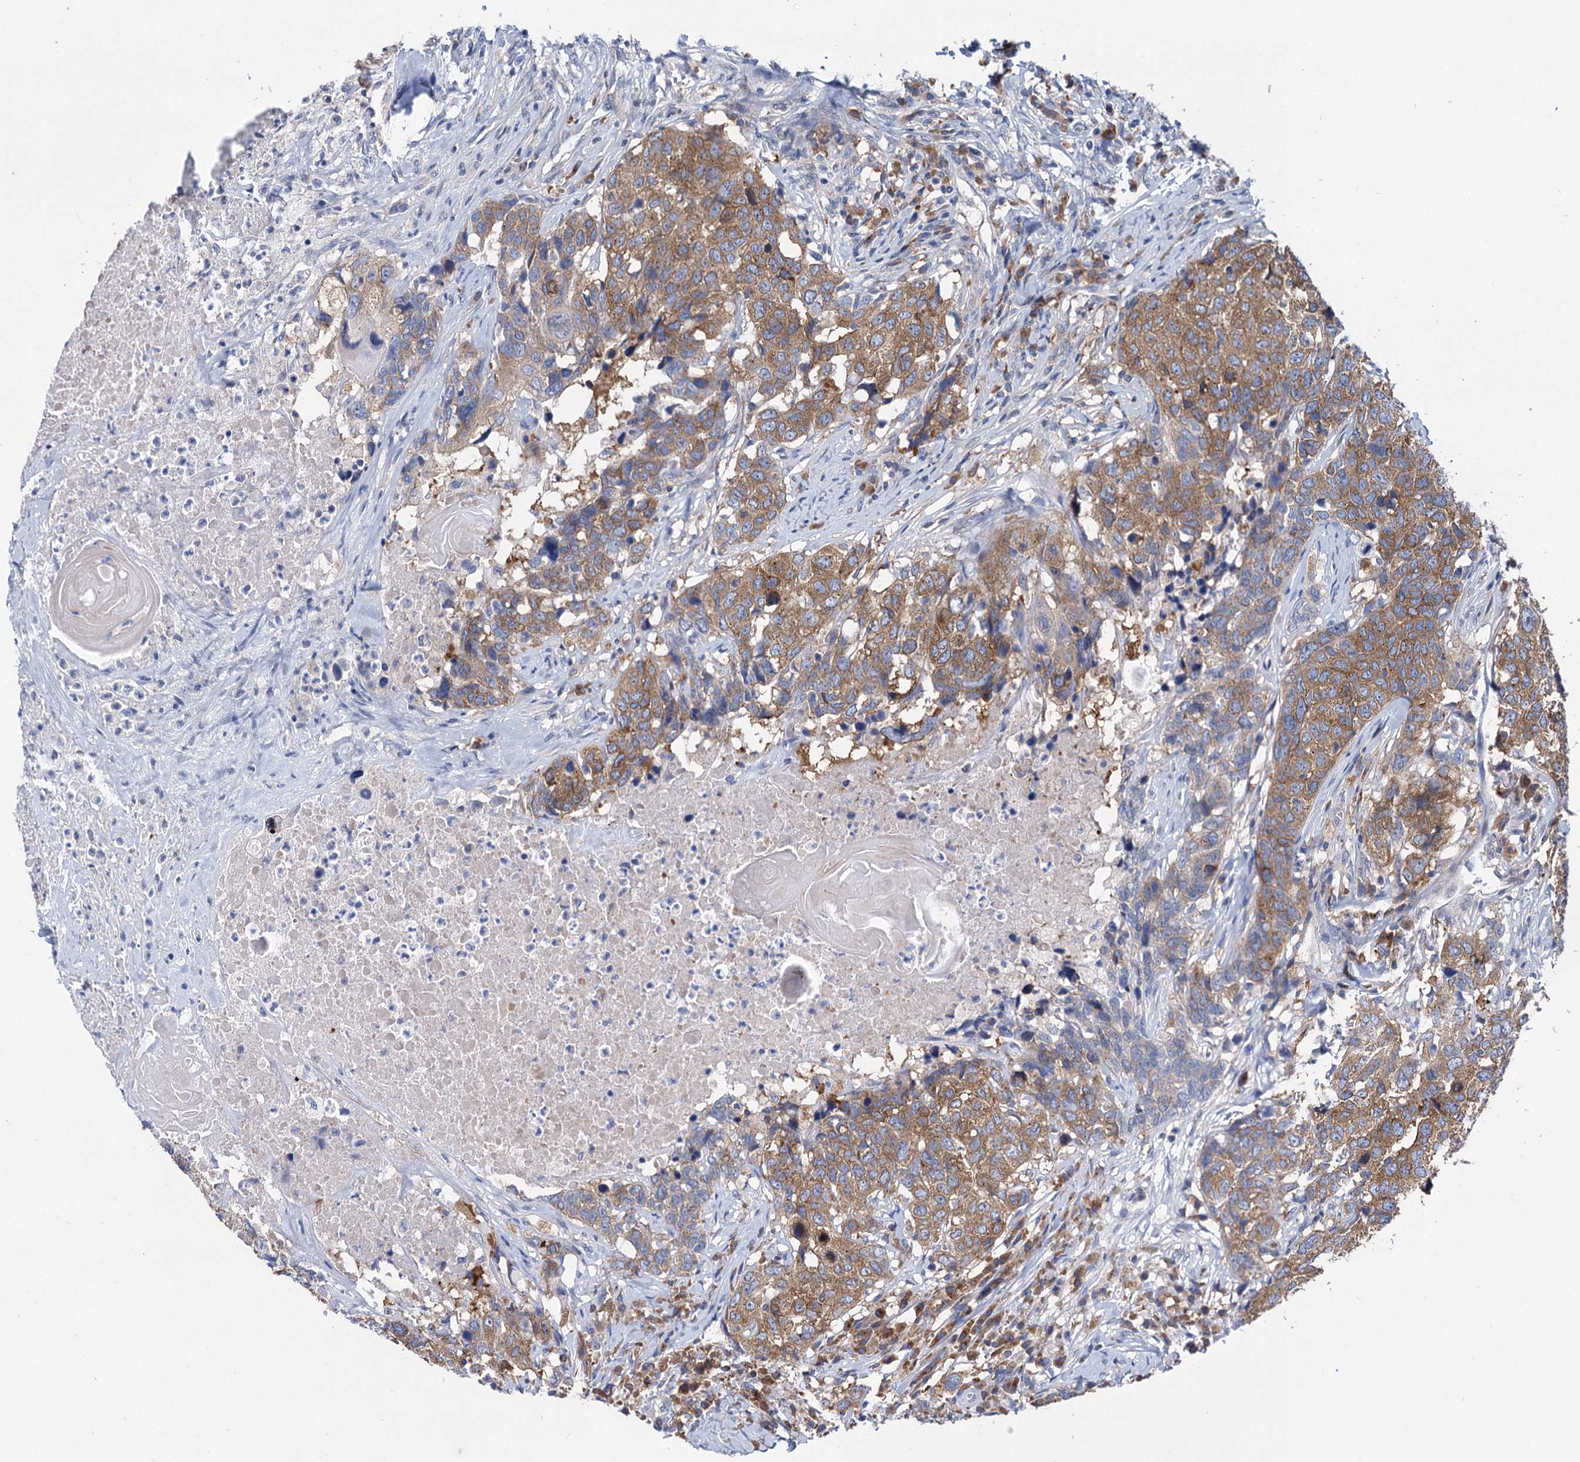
{"staining": {"intensity": "moderate", "quantity": ">75%", "location": "cytoplasmic/membranous"}, "tissue": "head and neck cancer", "cell_type": "Tumor cells", "image_type": "cancer", "snomed": [{"axis": "morphology", "description": "Squamous cell carcinoma, NOS"}, {"axis": "topography", "description": "Head-Neck"}], "caption": "Protein expression analysis of human head and neck cancer reveals moderate cytoplasmic/membranous staining in approximately >75% of tumor cells.", "gene": "ZNRD2", "patient": {"sex": "male", "age": 66}}